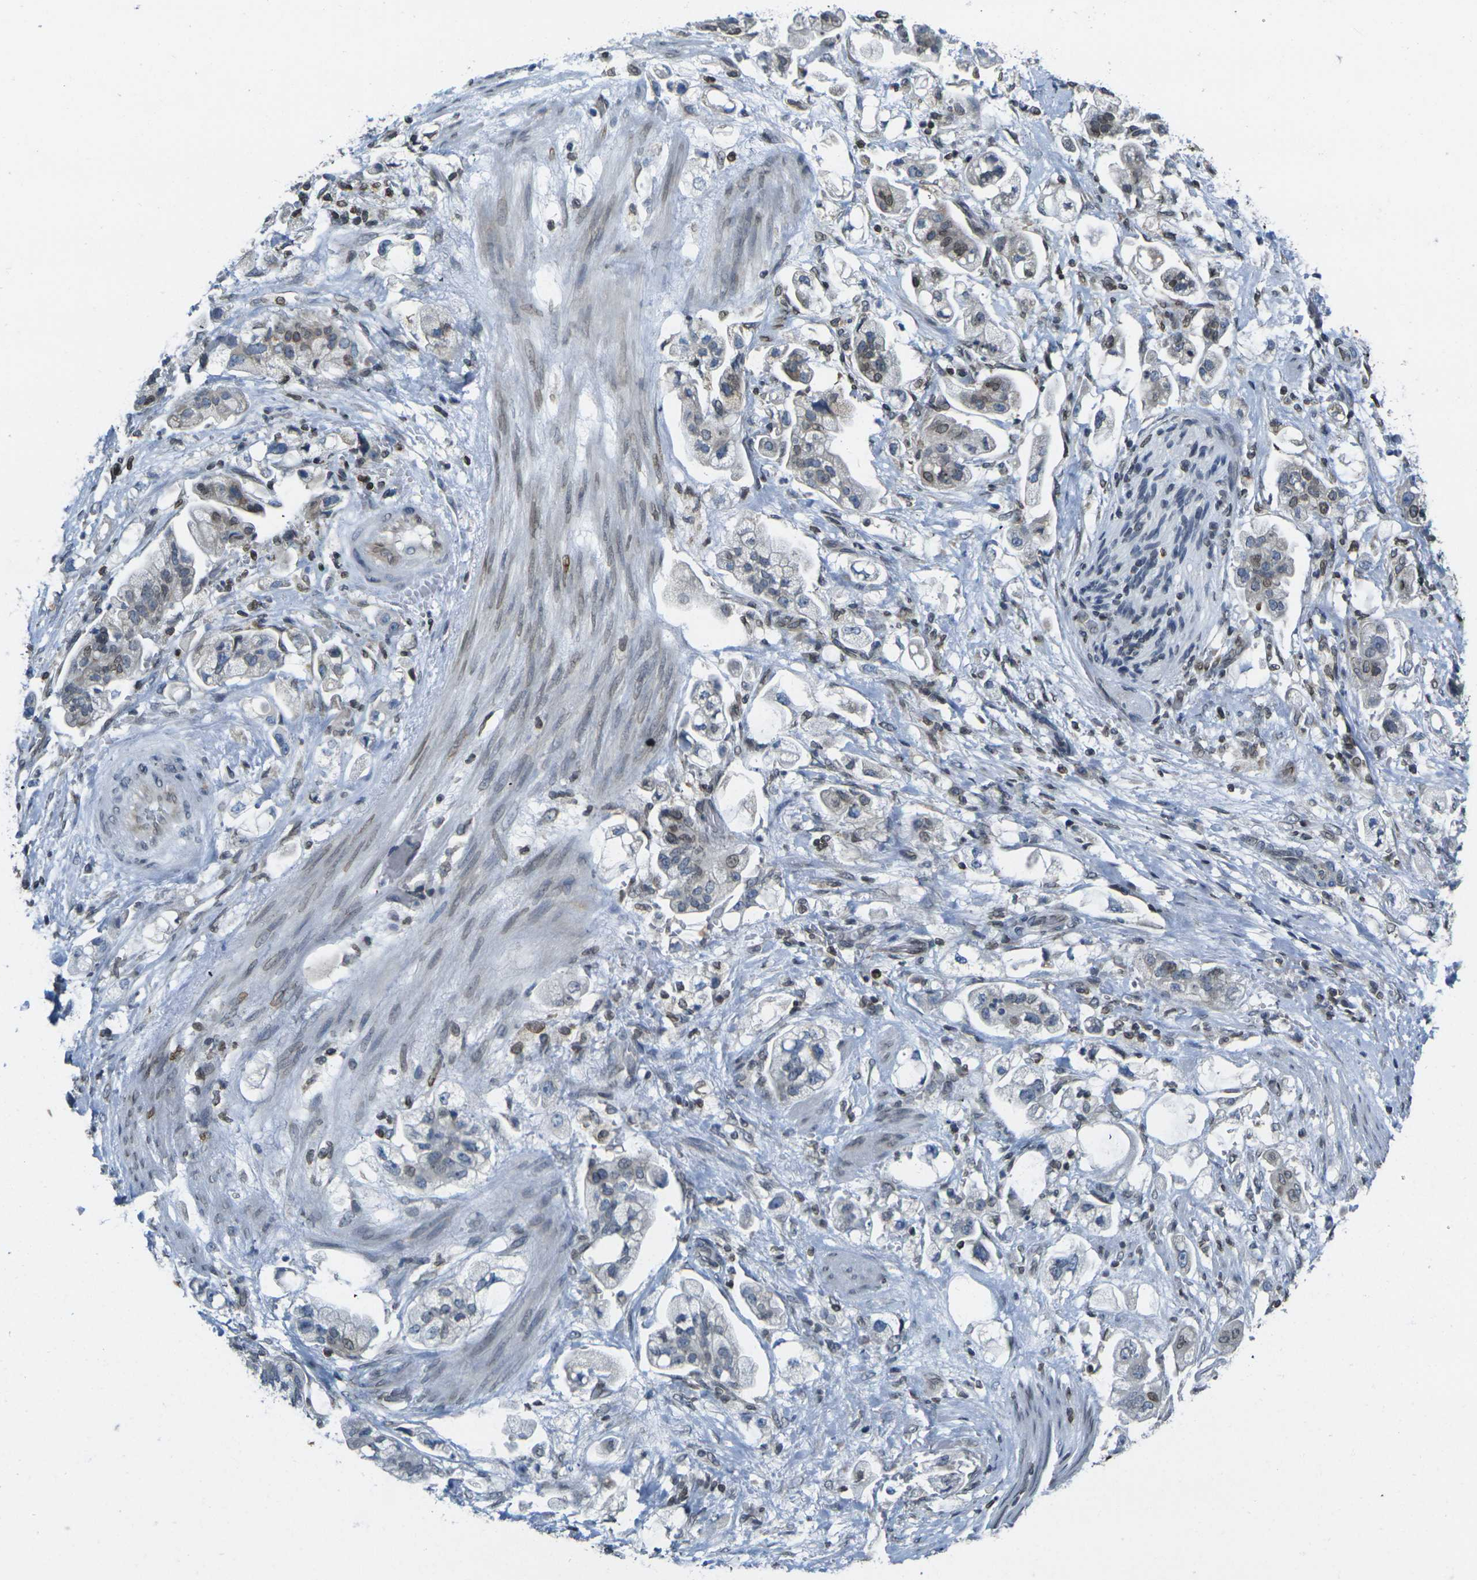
{"staining": {"intensity": "moderate", "quantity": "25%-75%", "location": "cytoplasmic/membranous,nuclear"}, "tissue": "stomach cancer", "cell_type": "Tumor cells", "image_type": "cancer", "snomed": [{"axis": "morphology", "description": "Adenocarcinoma, NOS"}, {"axis": "topography", "description": "Stomach"}], "caption": "Immunohistochemistry staining of stomach cancer, which exhibits medium levels of moderate cytoplasmic/membranous and nuclear positivity in about 25%-75% of tumor cells indicating moderate cytoplasmic/membranous and nuclear protein staining. The staining was performed using DAB (3,3'-diaminobenzidine) (brown) for protein detection and nuclei were counterstained in hematoxylin (blue).", "gene": "BRDT", "patient": {"sex": "male", "age": 62}}